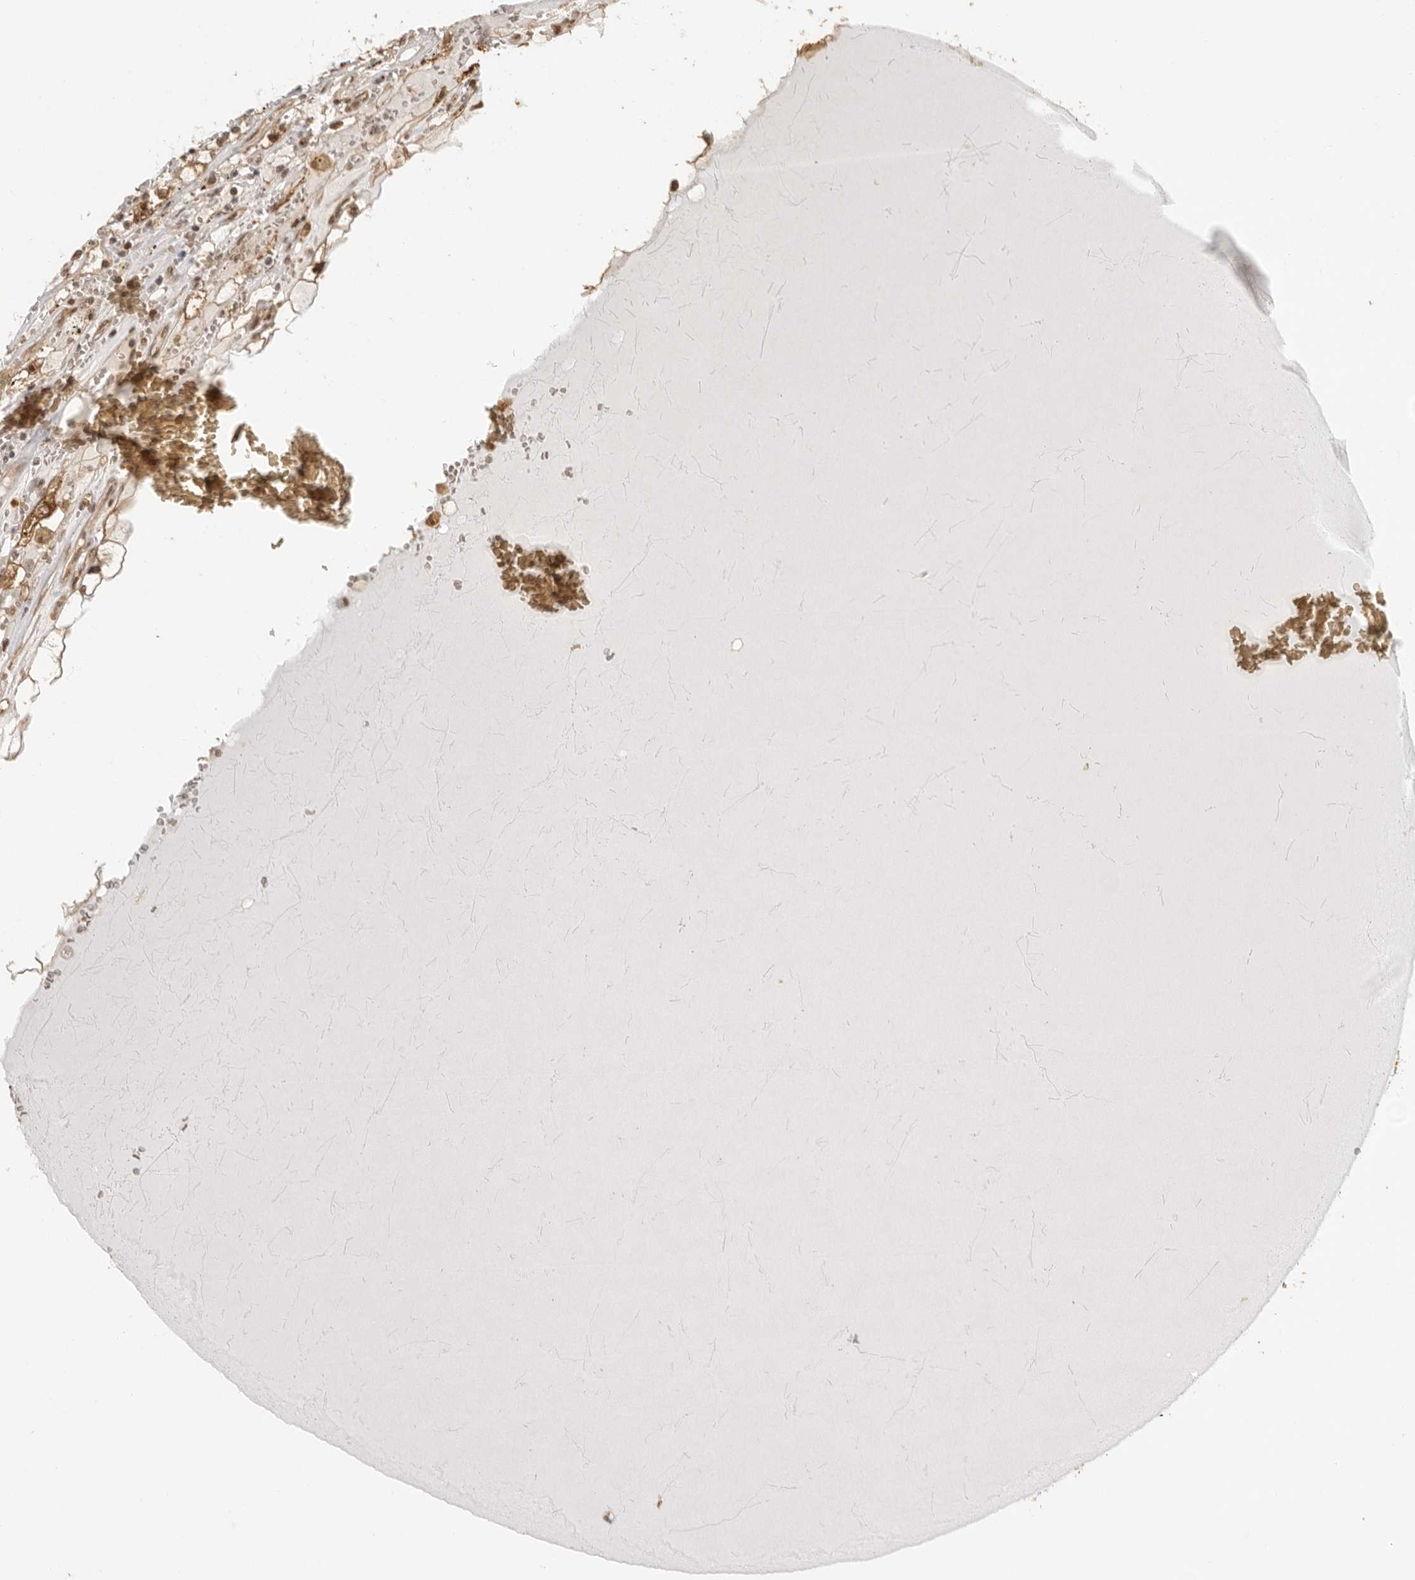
{"staining": {"intensity": "moderate", "quantity": ">75%", "location": "cytoplasmic/membranous,nuclear"}, "tissue": "renal cancer", "cell_type": "Tumor cells", "image_type": "cancer", "snomed": [{"axis": "morphology", "description": "Adenocarcinoma, NOS"}, {"axis": "topography", "description": "Kidney"}], "caption": "Adenocarcinoma (renal) stained for a protein (brown) shows moderate cytoplasmic/membranous and nuclear positive expression in about >75% of tumor cells.", "gene": "PSMA5", "patient": {"sex": "male", "age": 56}}